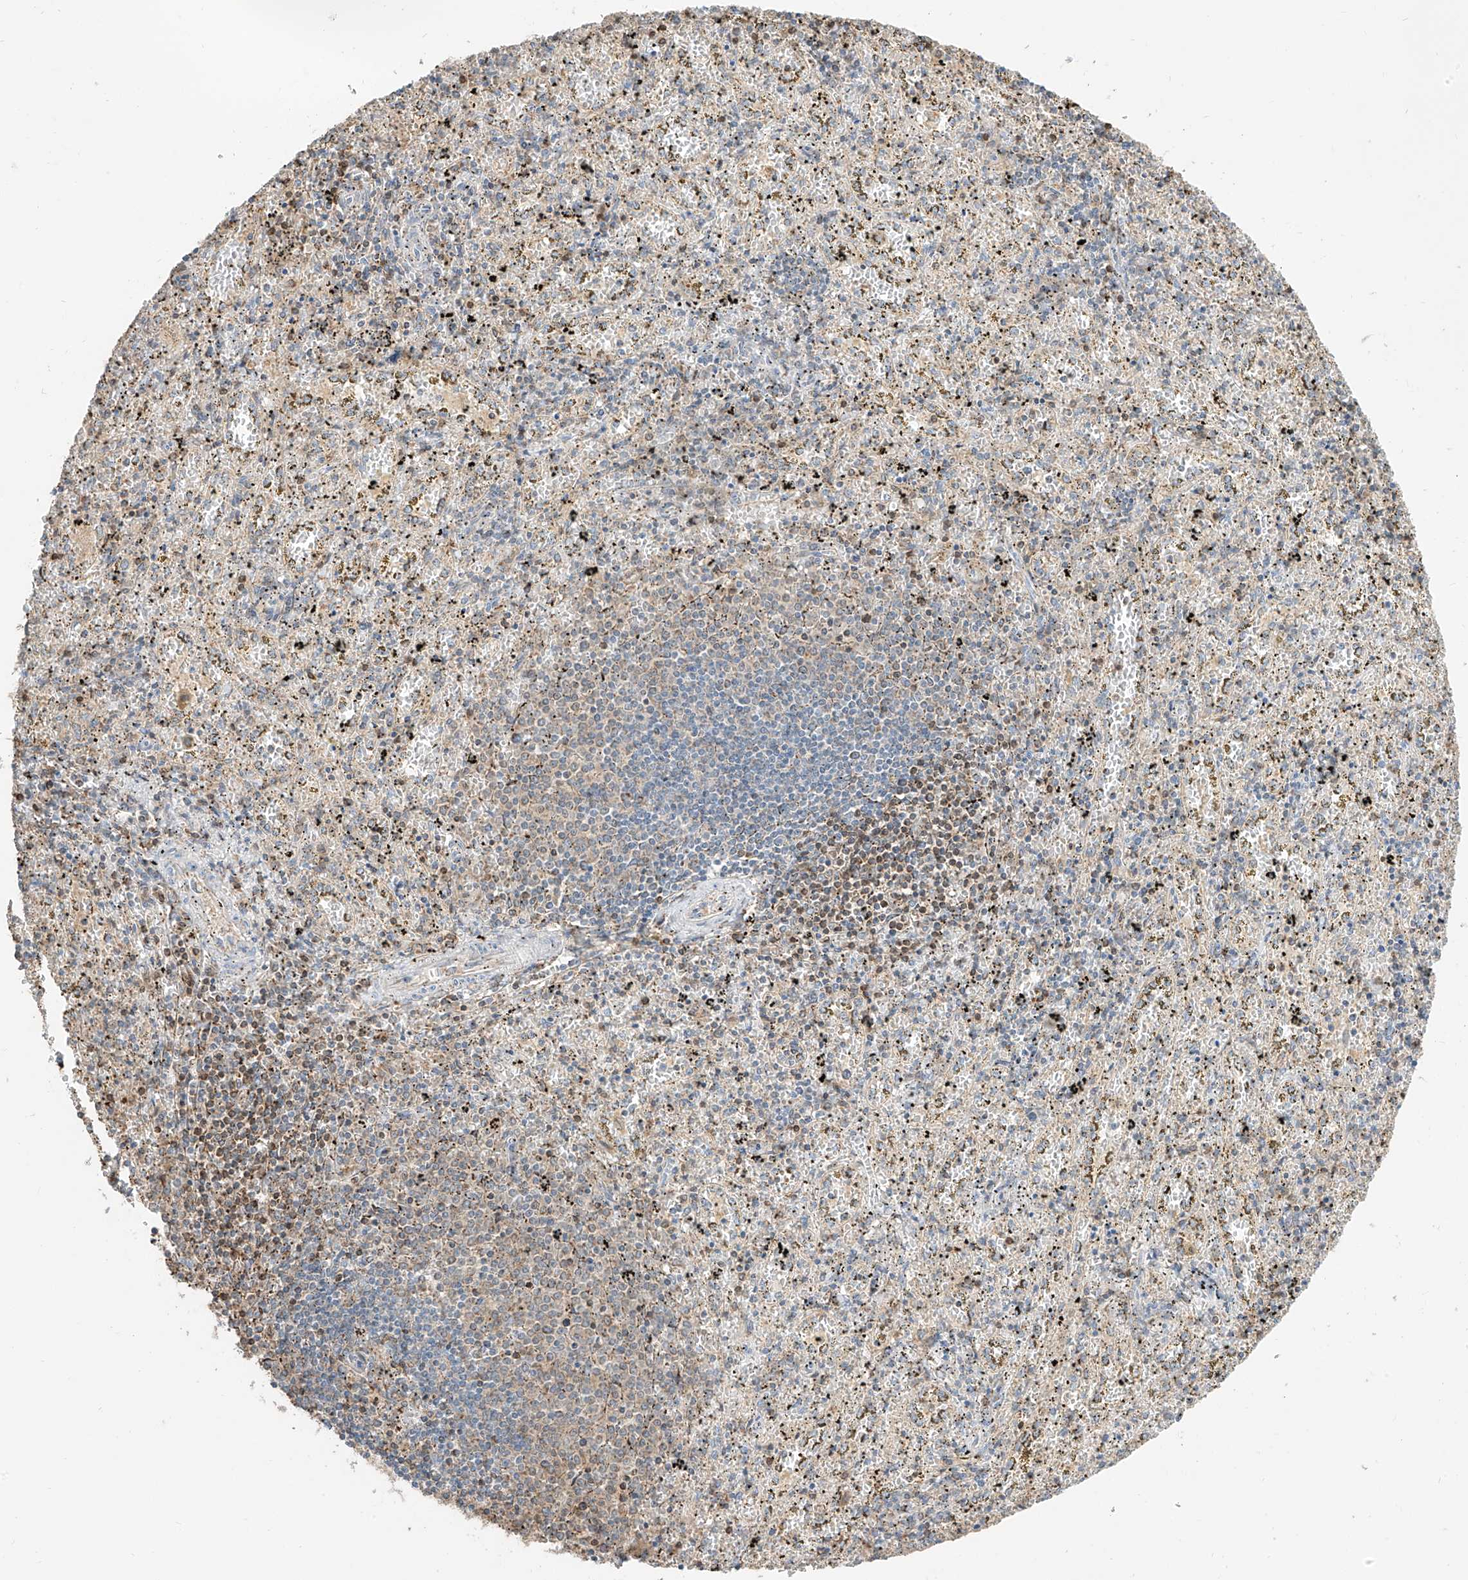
{"staining": {"intensity": "weak", "quantity": "25%-75%", "location": "cytoplasmic/membranous"}, "tissue": "spleen", "cell_type": "Cells in red pulp", "image_type": "normal", "snomed": [{"axis": "morphology", "description": "Normal tissue, NOS"}, {"axis": "topography", "description": "Spleen"}], "caption": "Protein staining of benign spleen reveals weak cytoplasmic/membranous positivity in about 25%-75% of cells in red pulp.", "gene": "ETHE1", "patient": {"sex": "male", "age": 11}}